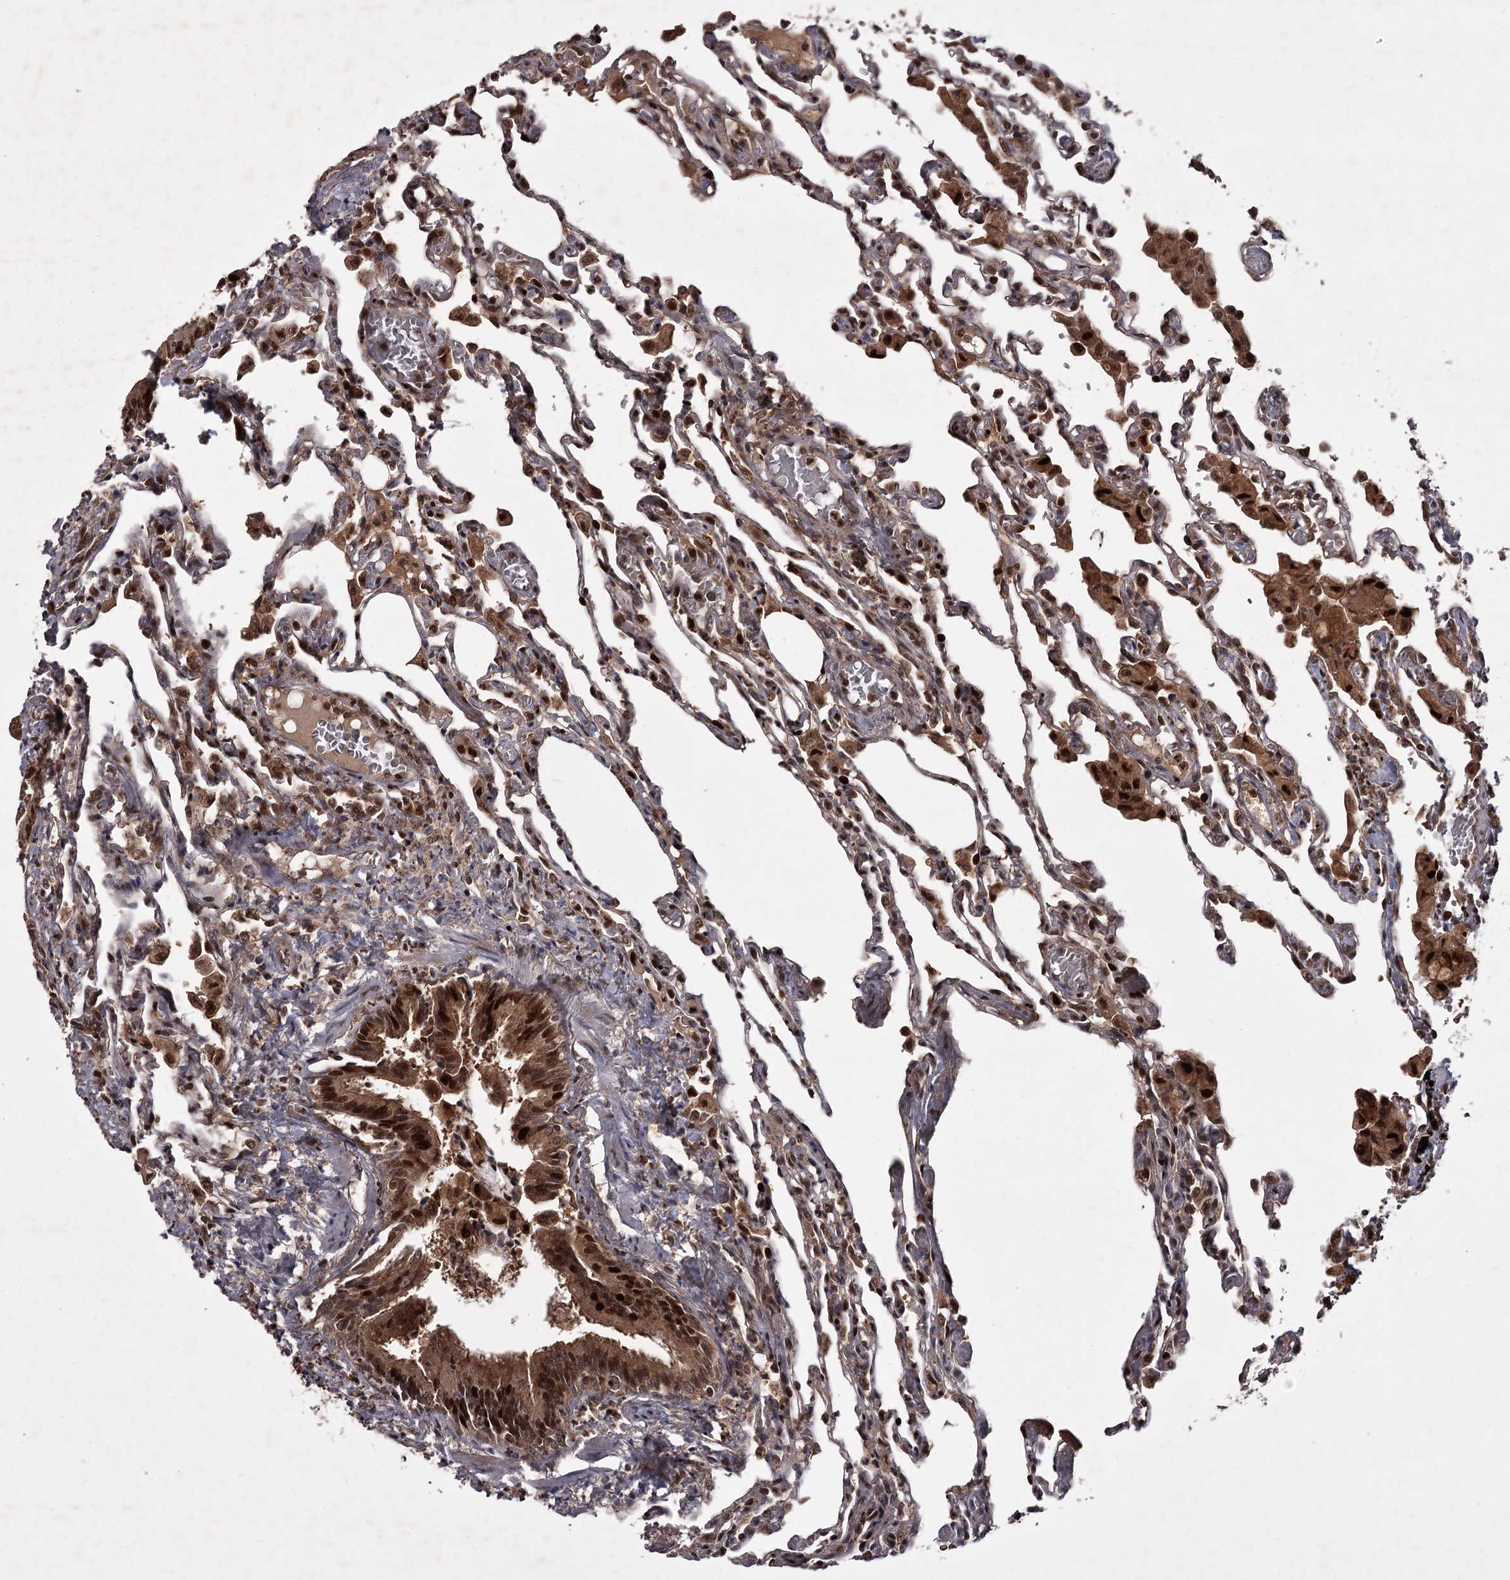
{"staining": {"intensity": "moderate", "quantity": "25%-75%", "location": "cytoplasmic/membranous,nuclear"}, "tissue": "lung", "cell_type": "Alveolar cells", "image_type": "normal", "snomed": [{"axis": "morphology", "description": "Normal tissue, NOS"}, {"axis": "topography", "description": "Bronchus"}, {"axis": "topography", "description": "Lung"}], "caption": "A brown stain highlights moderate cytoplasmic/membranous,nuclear positivity of a protein in alveolar cells of unremarkable human lung.", "gene": "TBC1D23", "patient": {"sex": "female", "age": 49}}